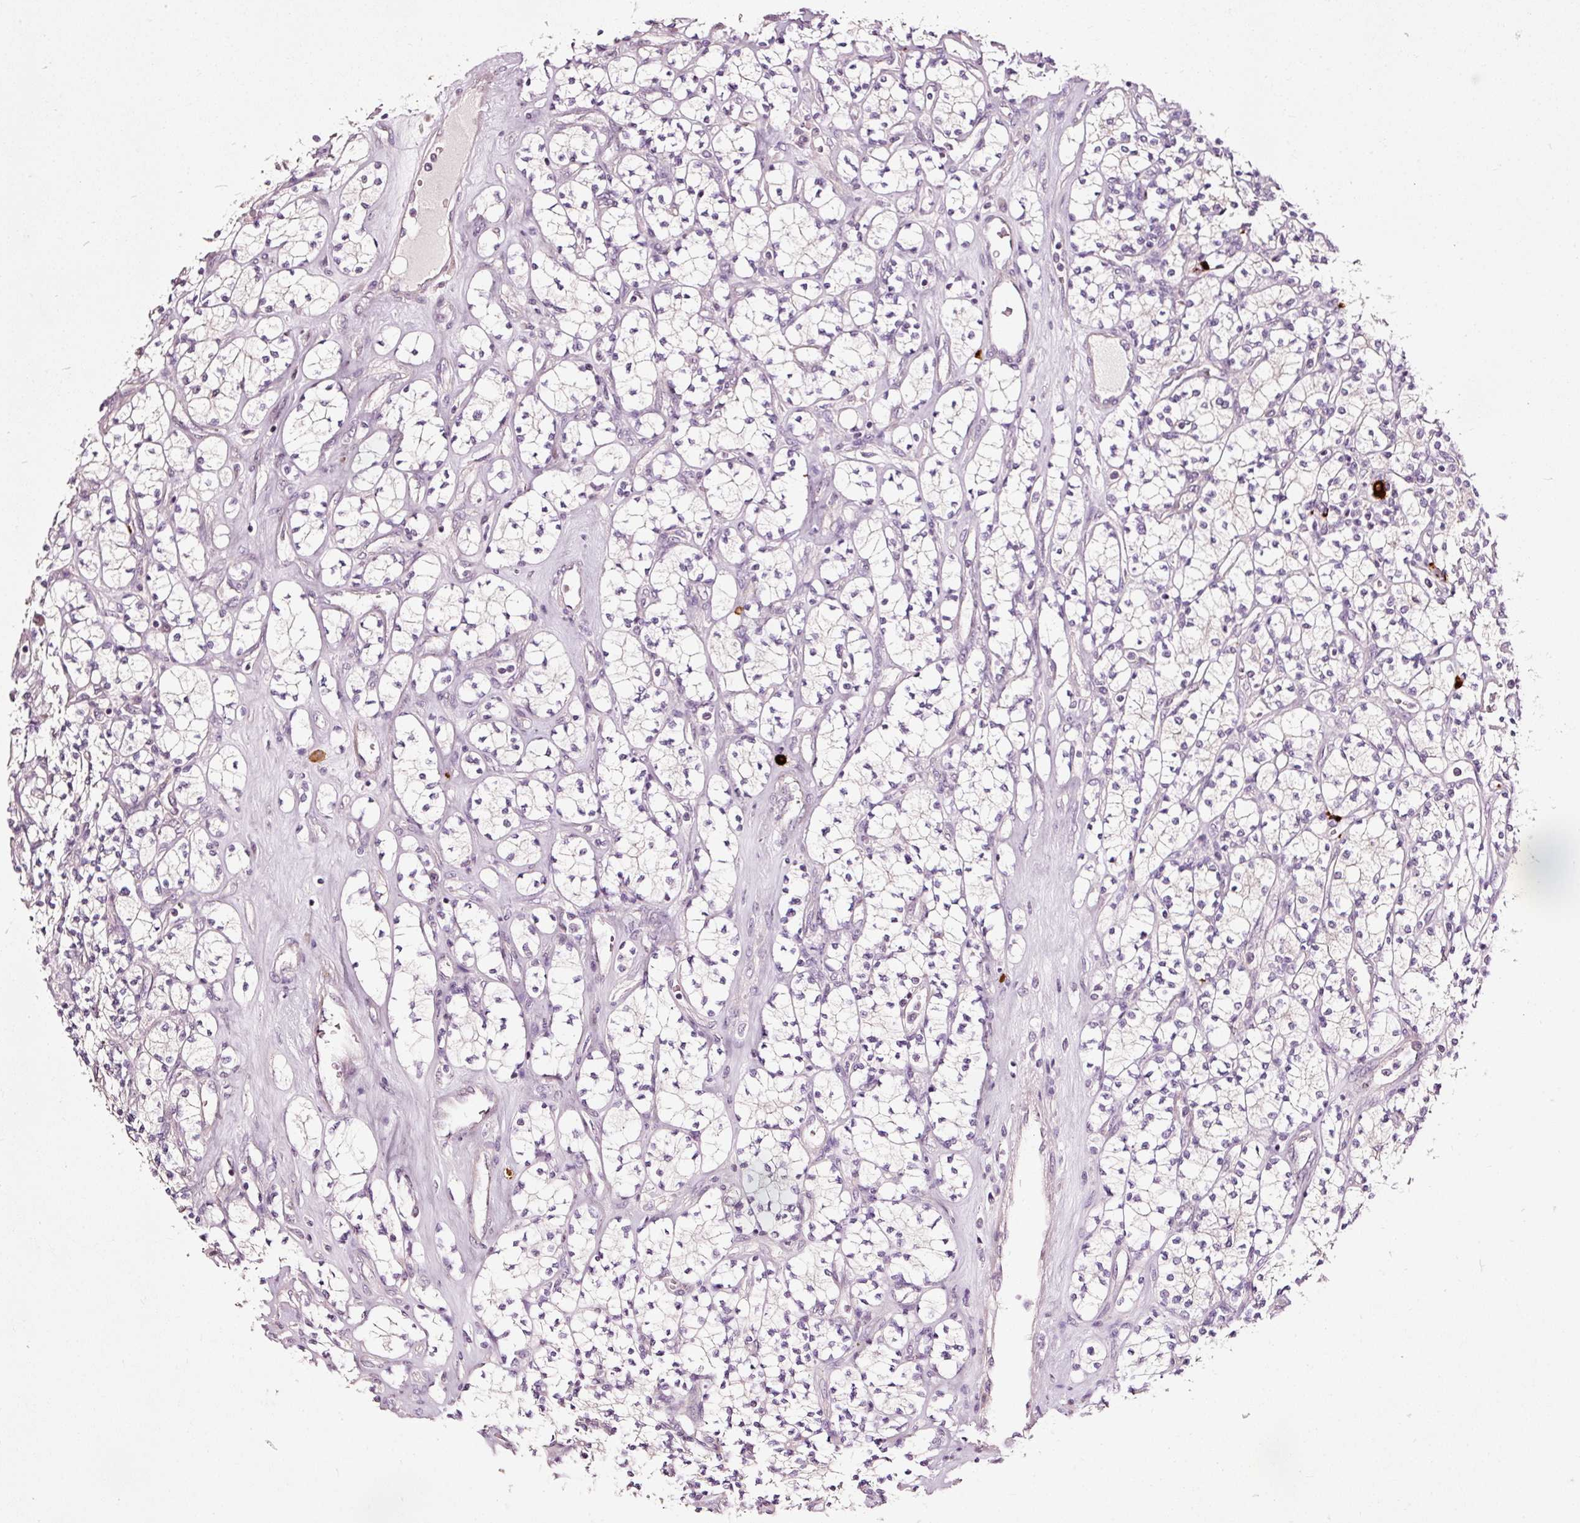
{"staining": {"intensity": "negative", "quantity": "none", "location": "none"}, "tissue": "renal cancer", "cell_type": "Tumor cells", "image_type": "cancer", "snomed": [{"axis": "morphology", "description": "Adenocarcinoma, NOS"}, {"axis": "topography", "description": "Kidney"}], "caption": "Renal cancer (adenocarcinoma) was stained to show a protein in brown. There is no significant positivity in tumor cells.", "gene": "UTP14A", "patient": {"sex": "male", "age": 77}}